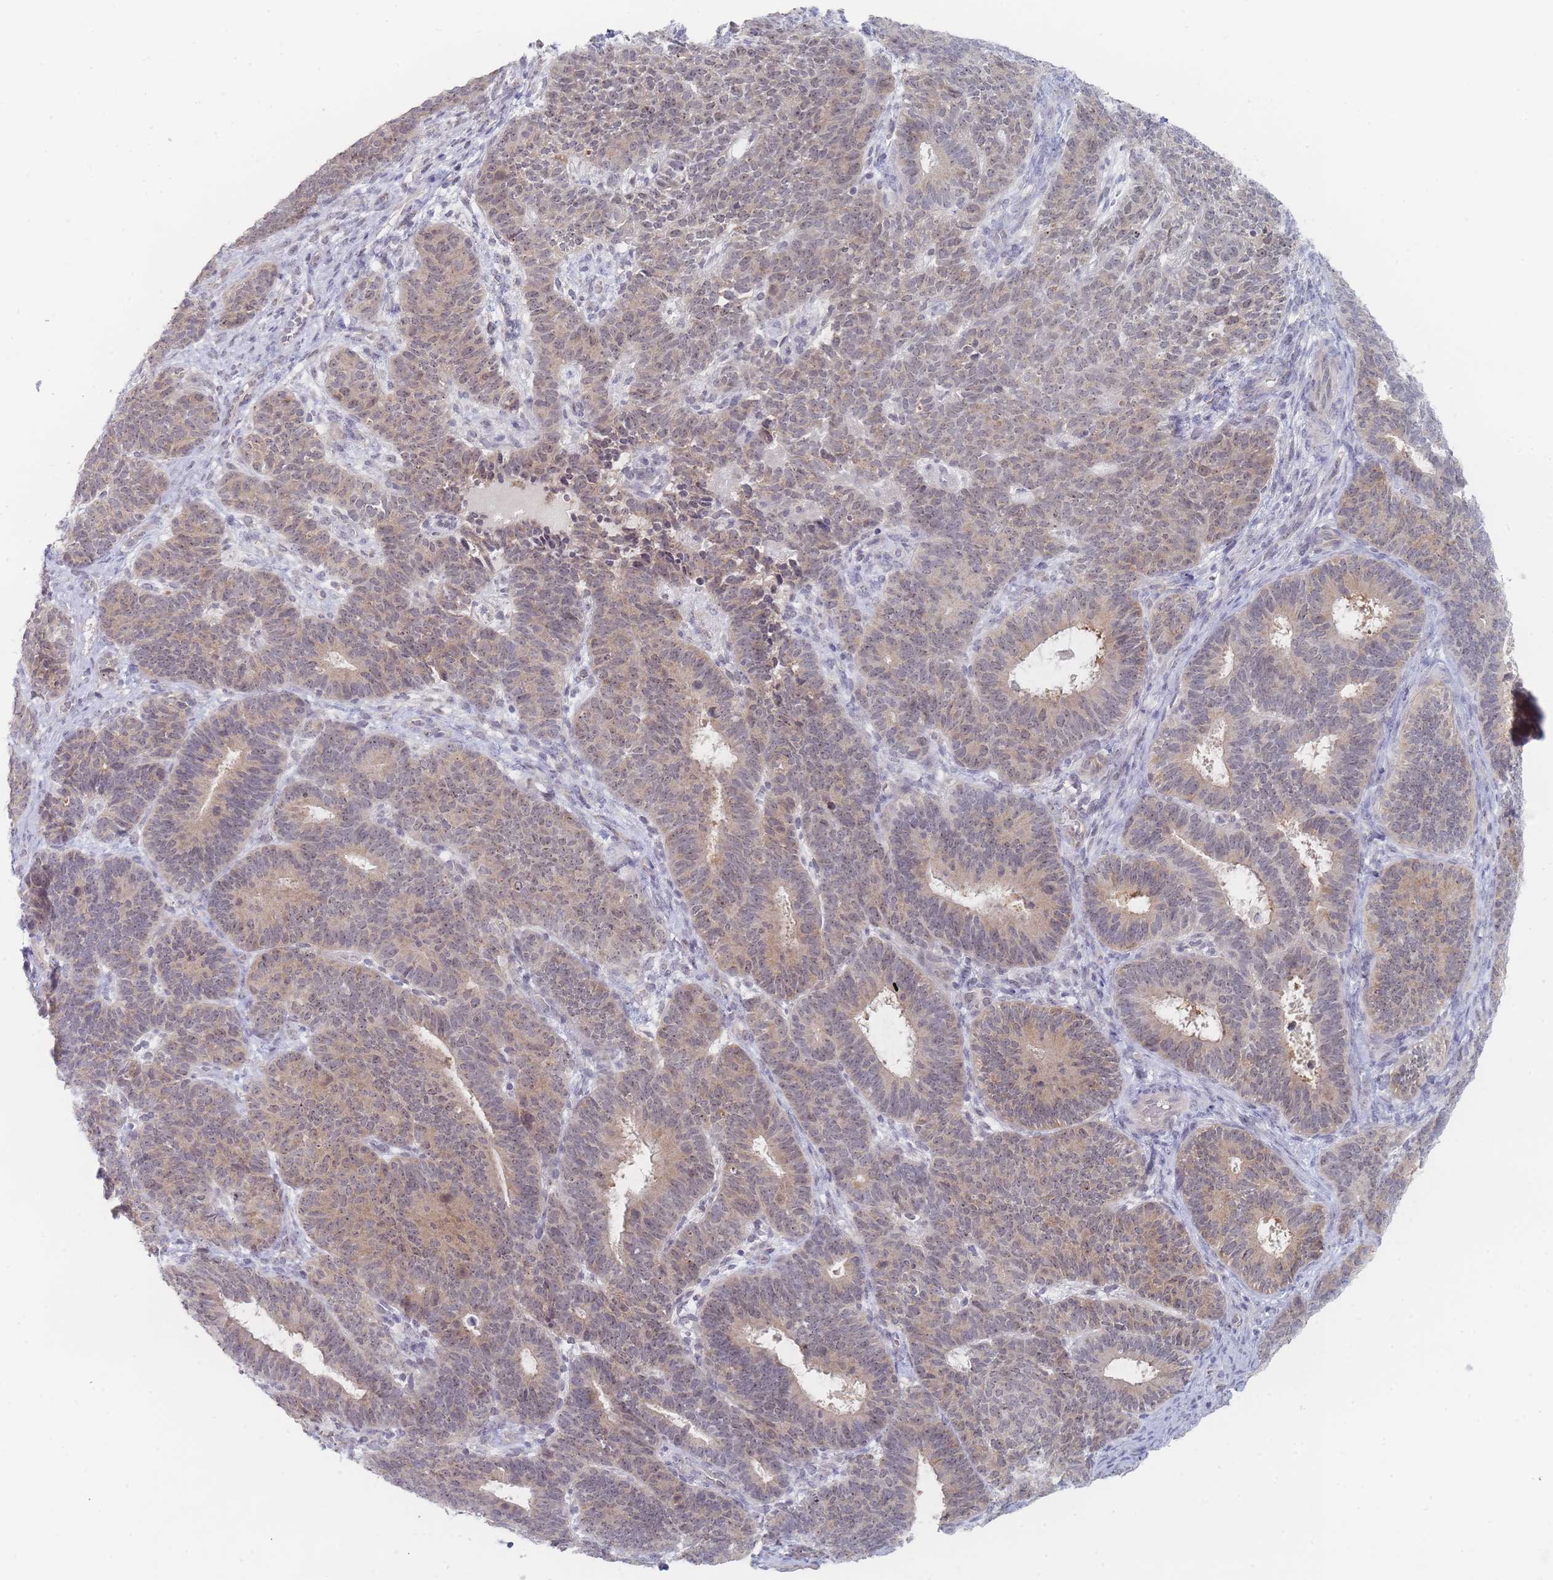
{"staining": {"intensity": "weak", "quantity": ">75%", "location": "cytoplasmic/membranous,nuclear"}, "tissue": "endometrial cancer", "cell_type": "Tumor cells", "image_type": "cancer", "snomed": [{"axis": "morphology", "description": "Adenocarcinoma, NOS"}, {"axis": "topography", "description": "Endometrium"}], "caption": "Weak cytoplasmic/membranous and nuclear expression is seen in about >75% of tumor cells in endometrial cancer. (IHC, brightfield microscopy, high magnification).", "gene": "RNF8", "patient": {"sex": "female", "age": 70}}